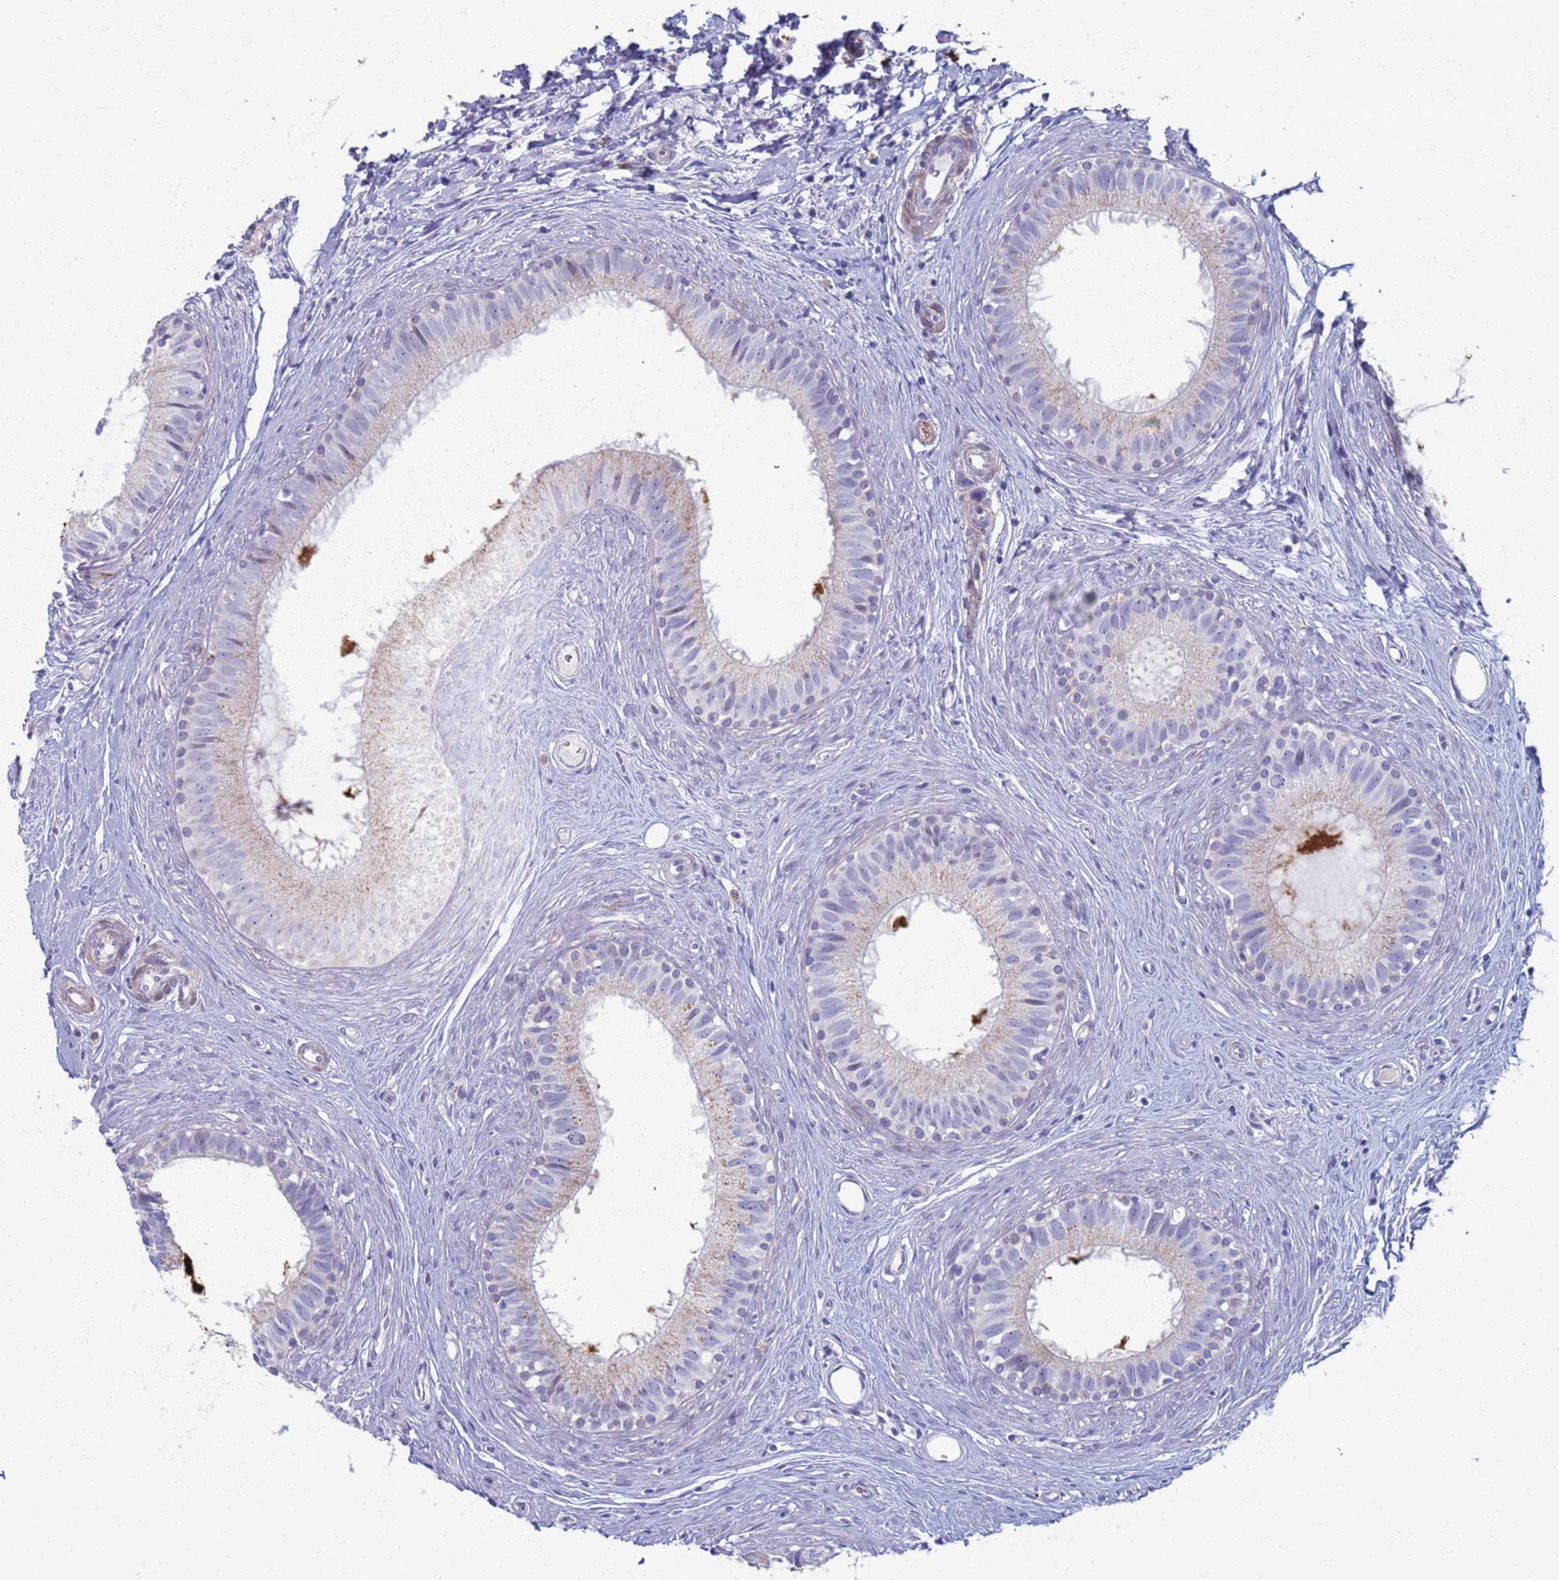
{"staining": {"intensity": "negative", "quantity": "none", "location": "none"}, "tissue": "epididymis", "cell_type": "Glandular cells", "image_type": "normal", "snomed": [{"axis": "morphology", "description": "Normal tissue, NOS"}, {"axis": "topography", "description": "Epididymis"}], "caption": "Immunohistochemistry image of benign human epididymis stained for a protein (brown), which exhibits no staining in glandular cells.", "gene": "CLCA2", "patient": {"sex": "male", "age": 80}}